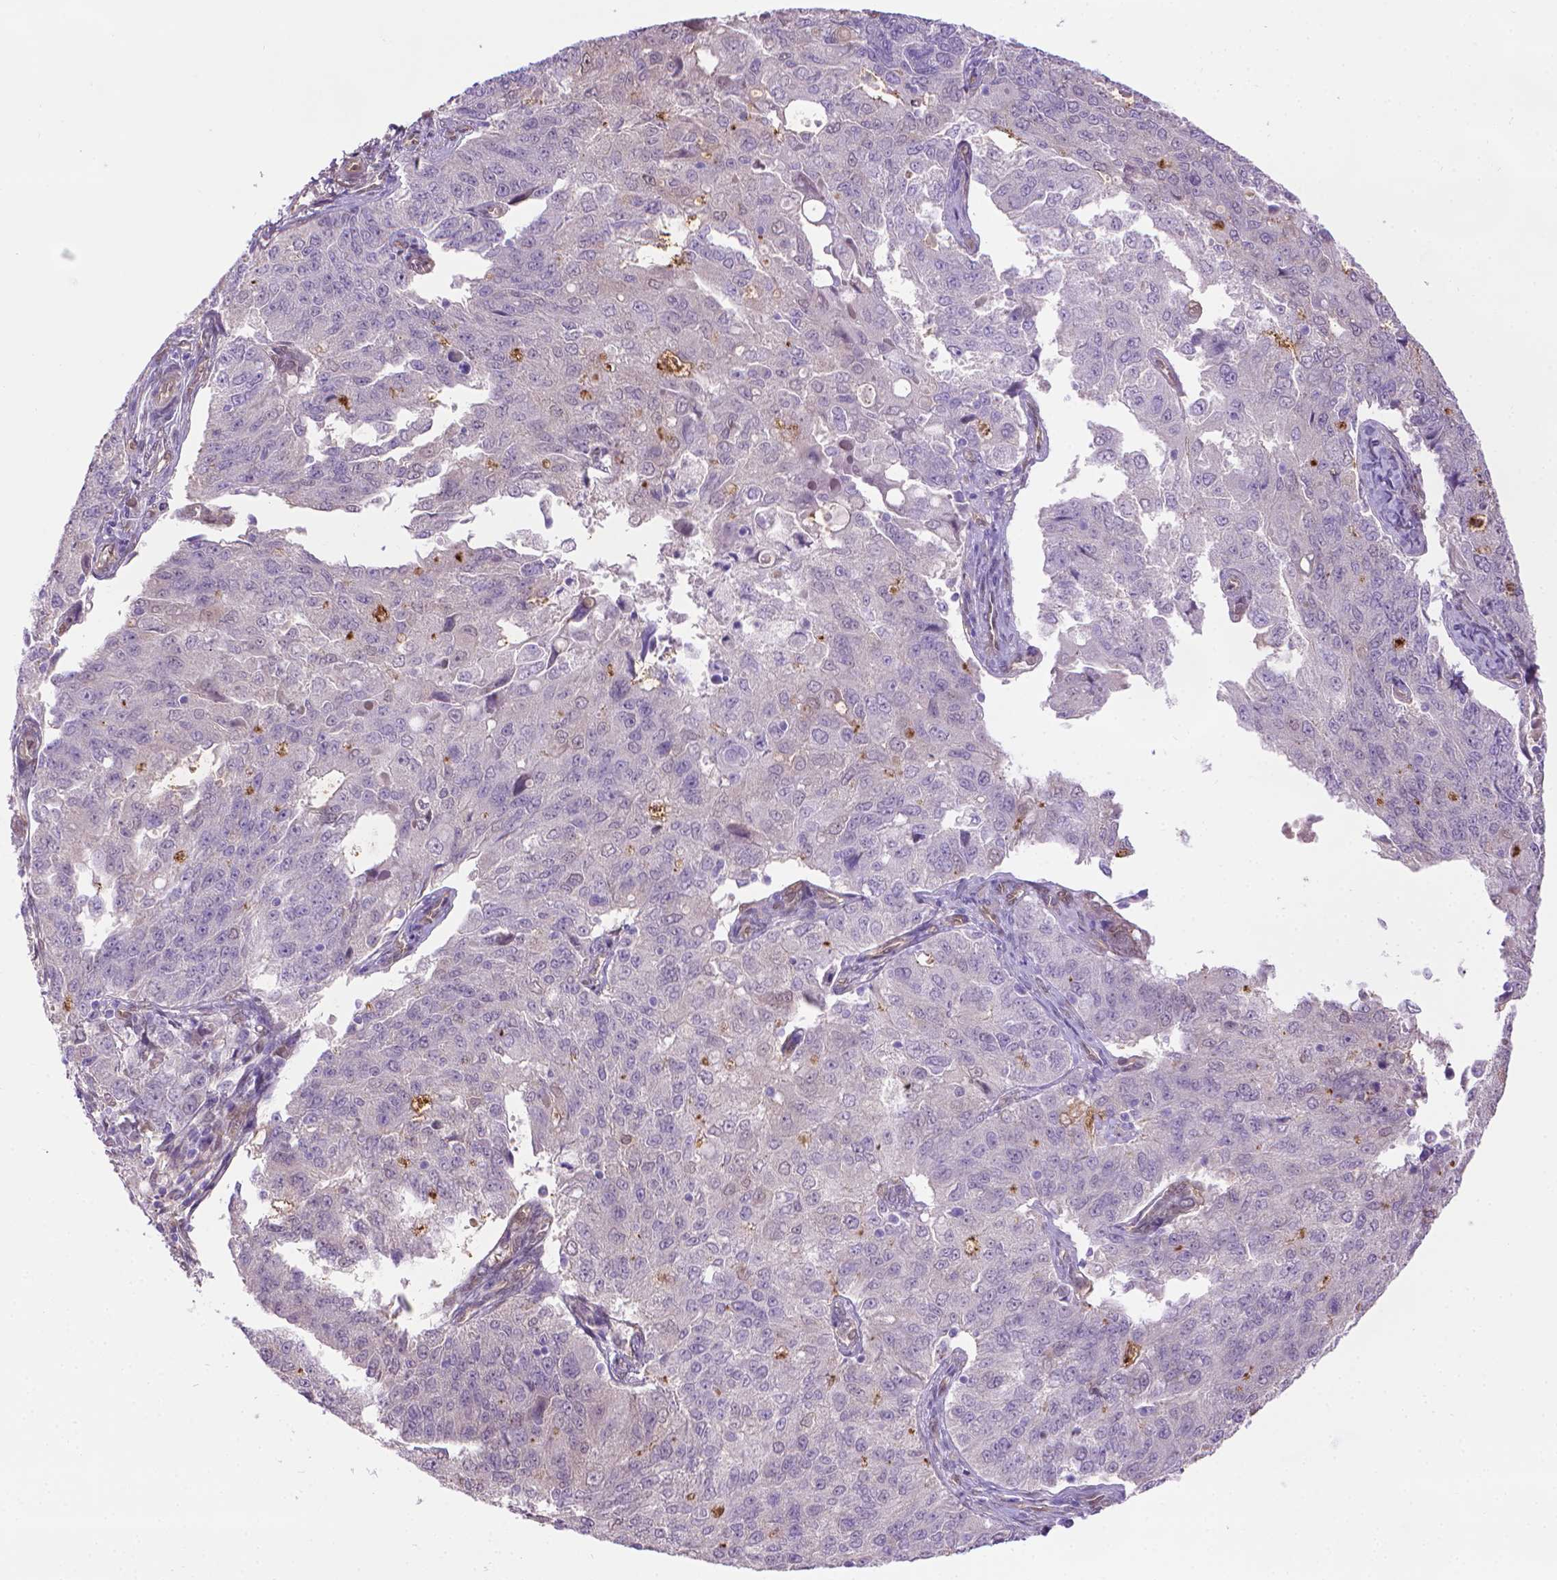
{"staining": {"intensity": "negative", "quantity": "none", "location": "none"}, "tissue": "endometrial cancer", "cell_type": "Tumor cells", "image_type": "cancer", "snomed": [{"axis": "morphology", "description": "Adenocarcinoma, NOS"}, {"axis": "topography", "description": "Endometrium"}], "caption": "High power microscopy micrograph of an immunohistochemistry (IHC) photomicrograph of endometrial cancer, revealing no significant positivity in tumor cells. Brightfield microscopy of IHC stained with DAB (brown) and hematoxylin (blue), captured at high magnification.", "gene": "CLIC4", "patient": {"sex": "female", "age": 43}}